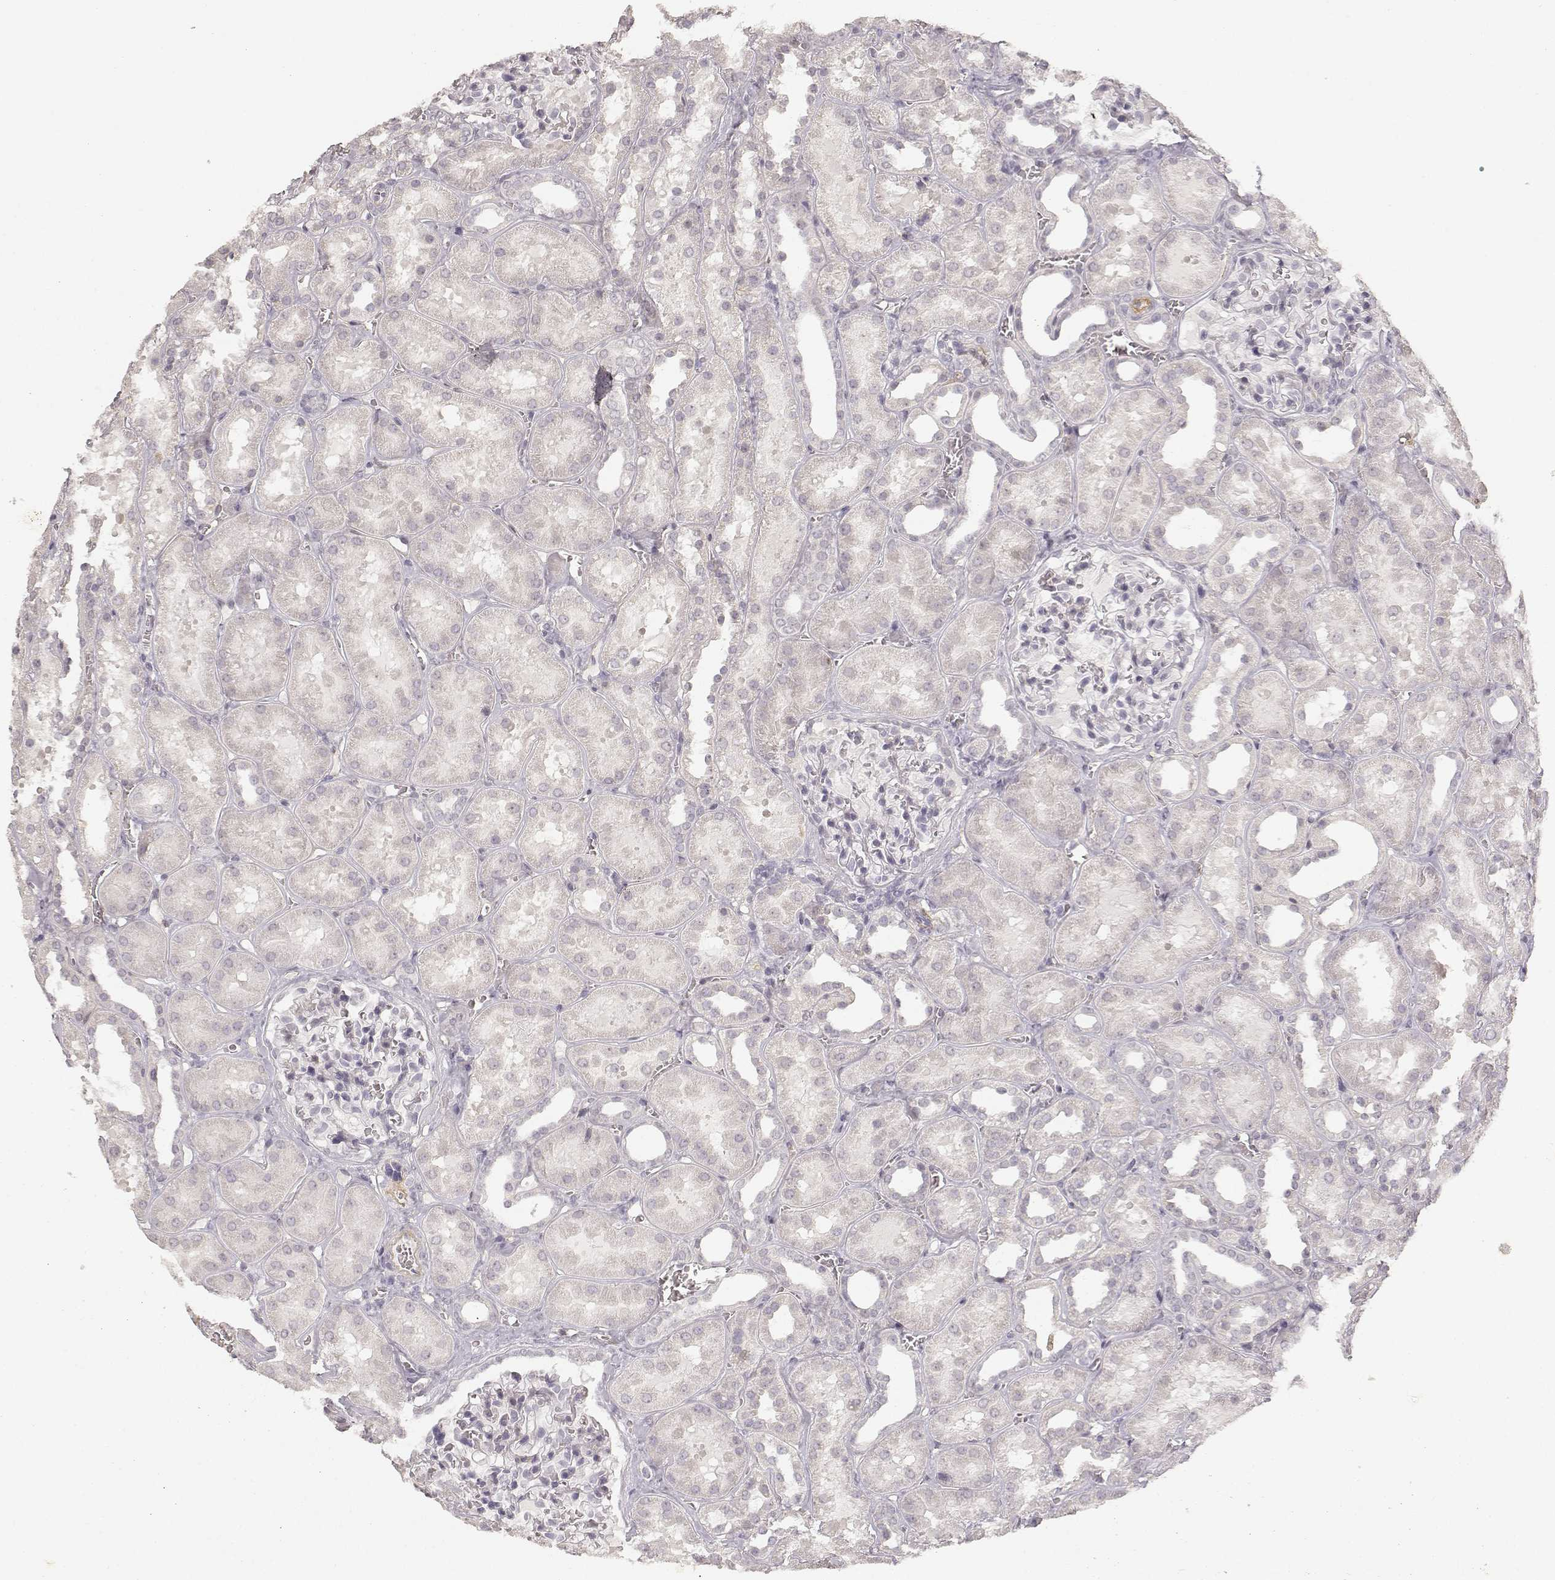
{"staining": {"intensity": "negative", "quantity": "none", "location": "none"}, "tissue": "kidney", "cell_type": "Cells in glomeruli", "image_type": "normal", "snomed": [{"axis": "morphology", "description": "Normal tissue, NOS"}, {"axis": "topography", "description": "Kidney"}], "caption": "High magnification brightfield microscopy of unremarkable kidney stained with DAB (brown) and counterstained with hematoxylin (blue): cells in glomeruli show no significant staining. (Brightfield microscopy of DAB IHC at high magnification).", "gene": "LAMA4", "patient": {"sex": "female", "age": 41}}